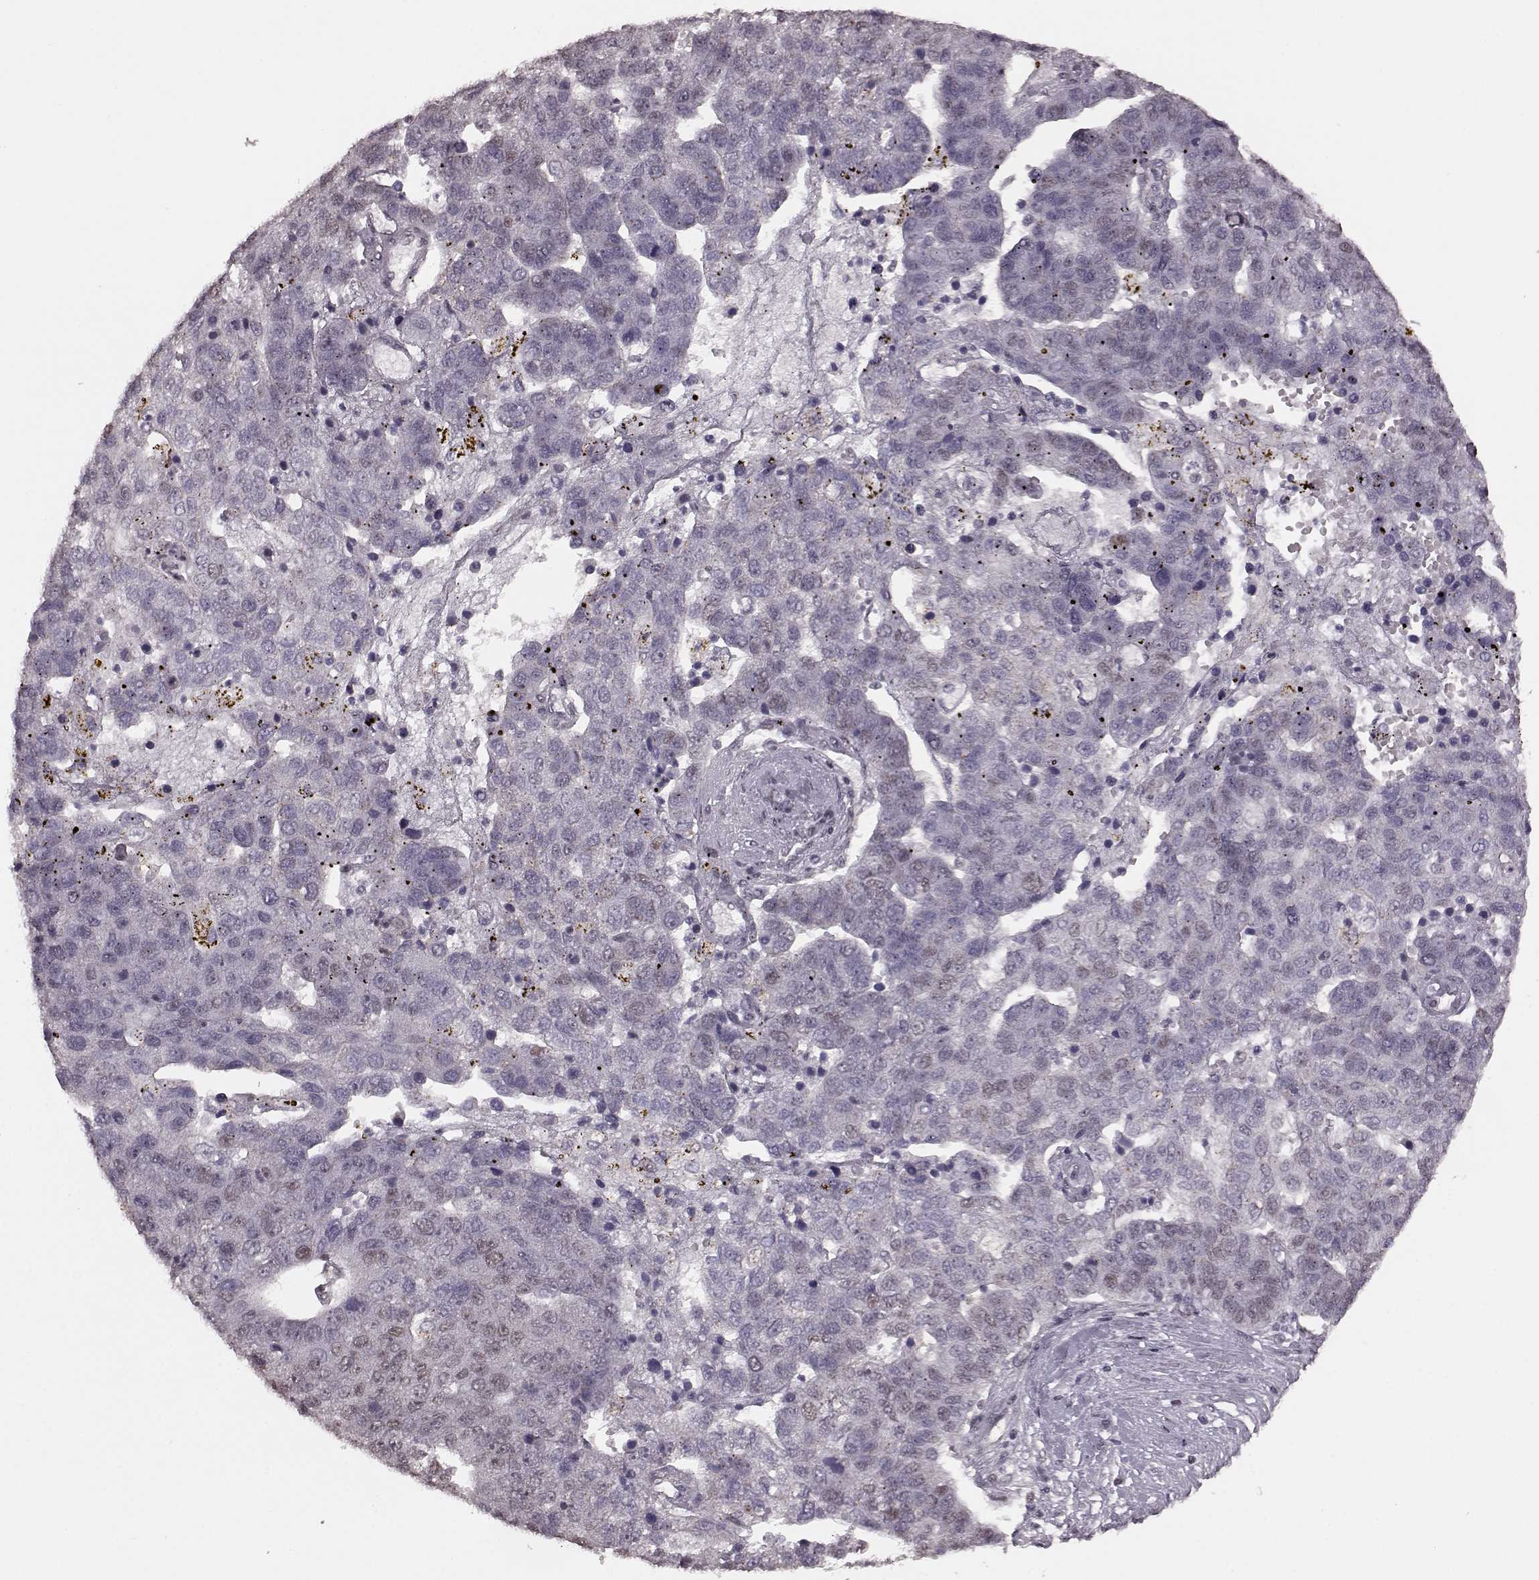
{"staining": {"intensity": "moderate", "quantity": "<25%", "location": "nuclear"}, "tissue": "pancreatic cancer", "cell_type": "Tumor cells", "image_type": "cancer", "snomed": [{"axis": "morphology", "description": "Adenocarcinoma, NOS"}, {"axis": "topography", "description": "Pancreas"}], "caption": "About <25% of tumor cells in human pancreatic cancer show moderate nuclear protein expression as visualized by brown immunohistochemical staining.", "gene": "NR2C1", "patient": {"sex": "female", "age": 61}}